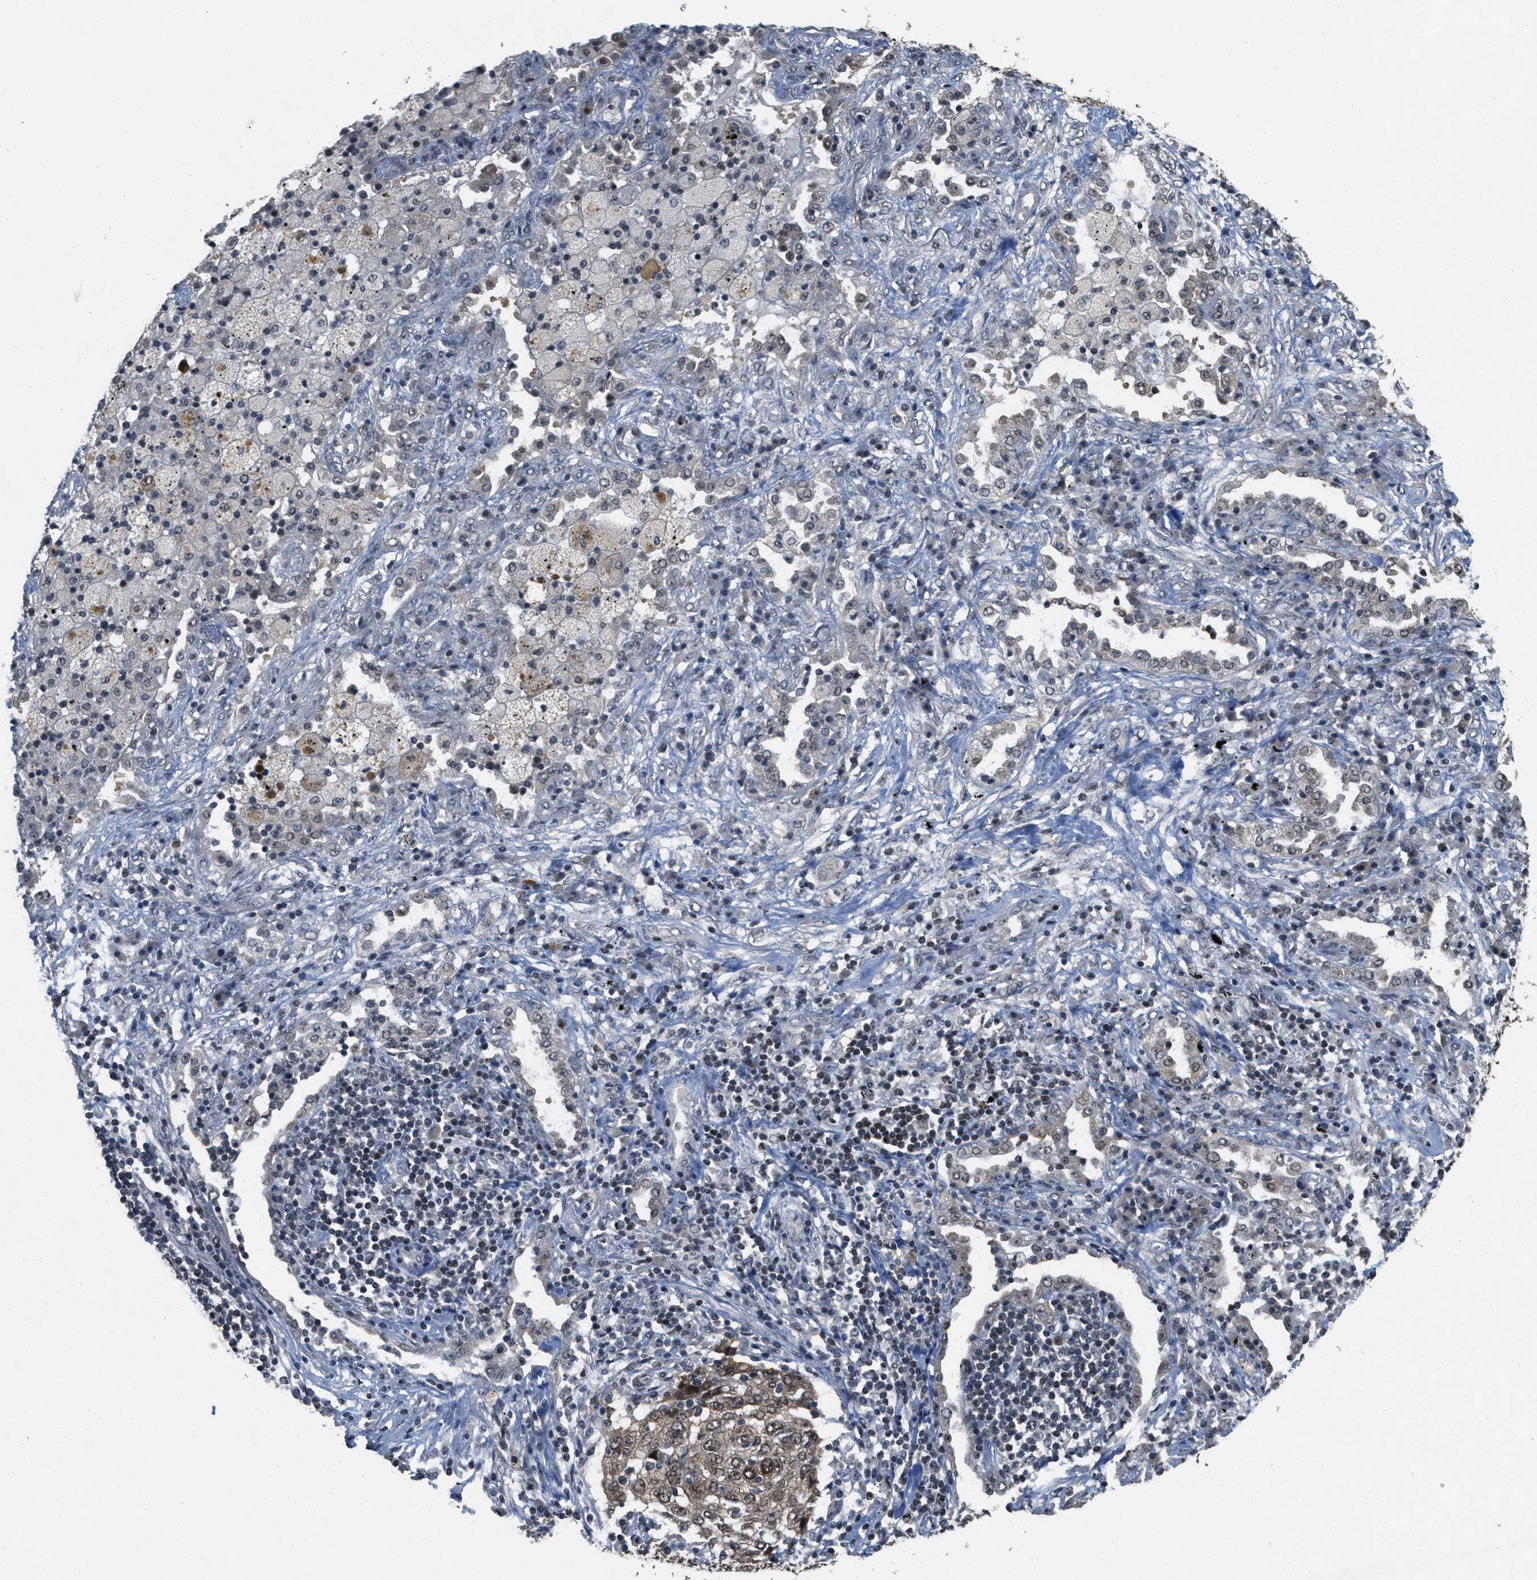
{"staining": {"intensity": "moderate", "quantity": ">75%", "location": "cytoplasmic/membranous,nuclear"}, "tissue": "lung cancer", "cell_type": "Tumor cells", "image_type": "cancer", "snomed": [{"axis": "morphology", "description": "Squamous cell carcinoma, NOS"}, {"axis": "topography", "description": "Lung"}], "caption": "Protein expression by immunohistochemistry demonstrates moderate cytoplasmic/membranous and nuclear positivity in about >75% of tumor cells in lung cancer.", "gene": "DNAJB1", "patient": {"sex": "female", "age": 63}}